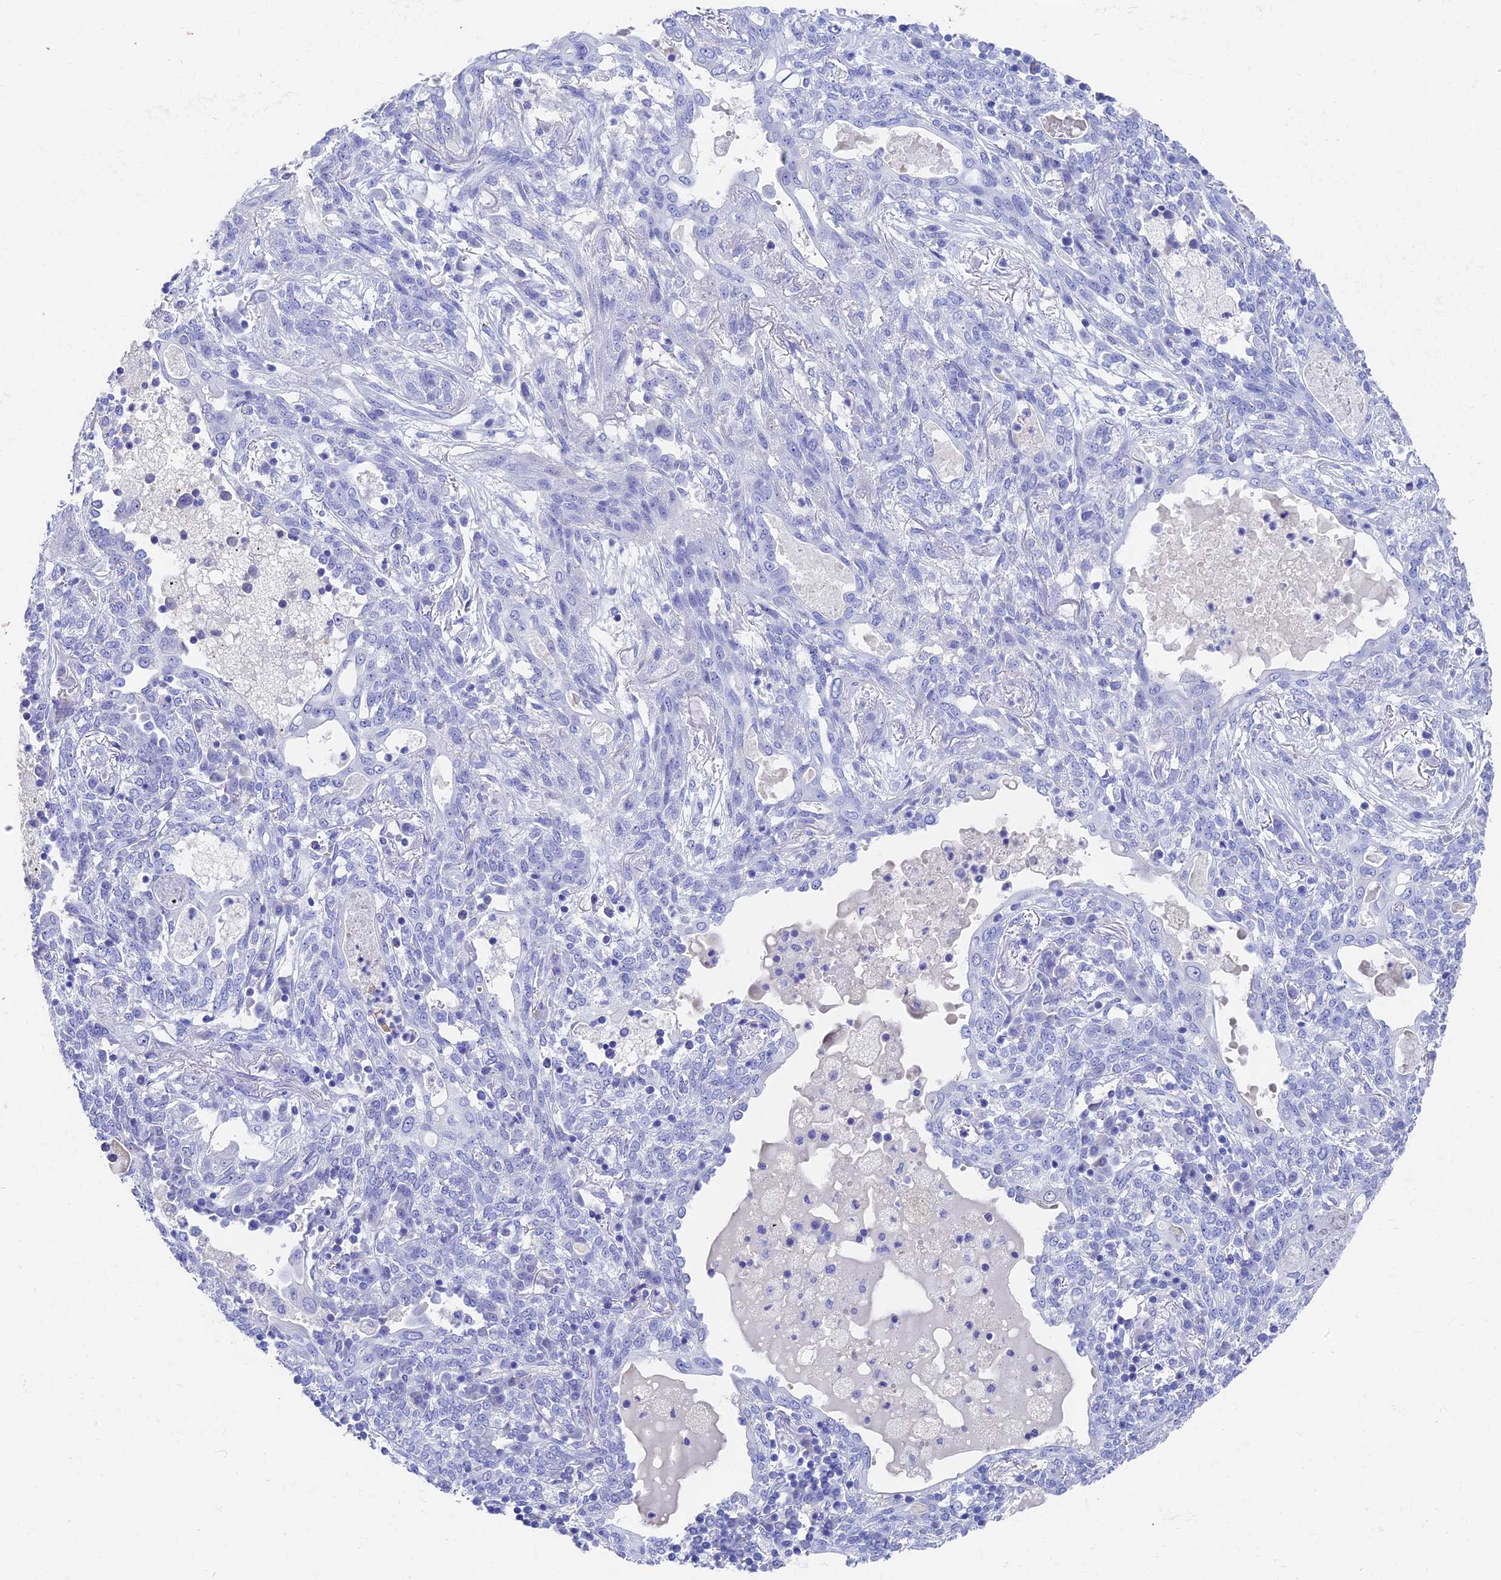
{"staining": {"intensity": "negative", "quantity": "none", "location": "none"}, "tissue": "lung cancer", "cell_type": "Tumor cells", "image_type": "cancer", "snomed": [{"axis": "morphology", "description": "Squamous cell carcinoma, NOS"}, {"axis": "topography", "description": "Lung"}], "caption": "There is no significant positivity in tumor cells of lung squamous cell carcinoma.", "gene": "VPS33B", "patient": {"sex": "female", "age": 70}}